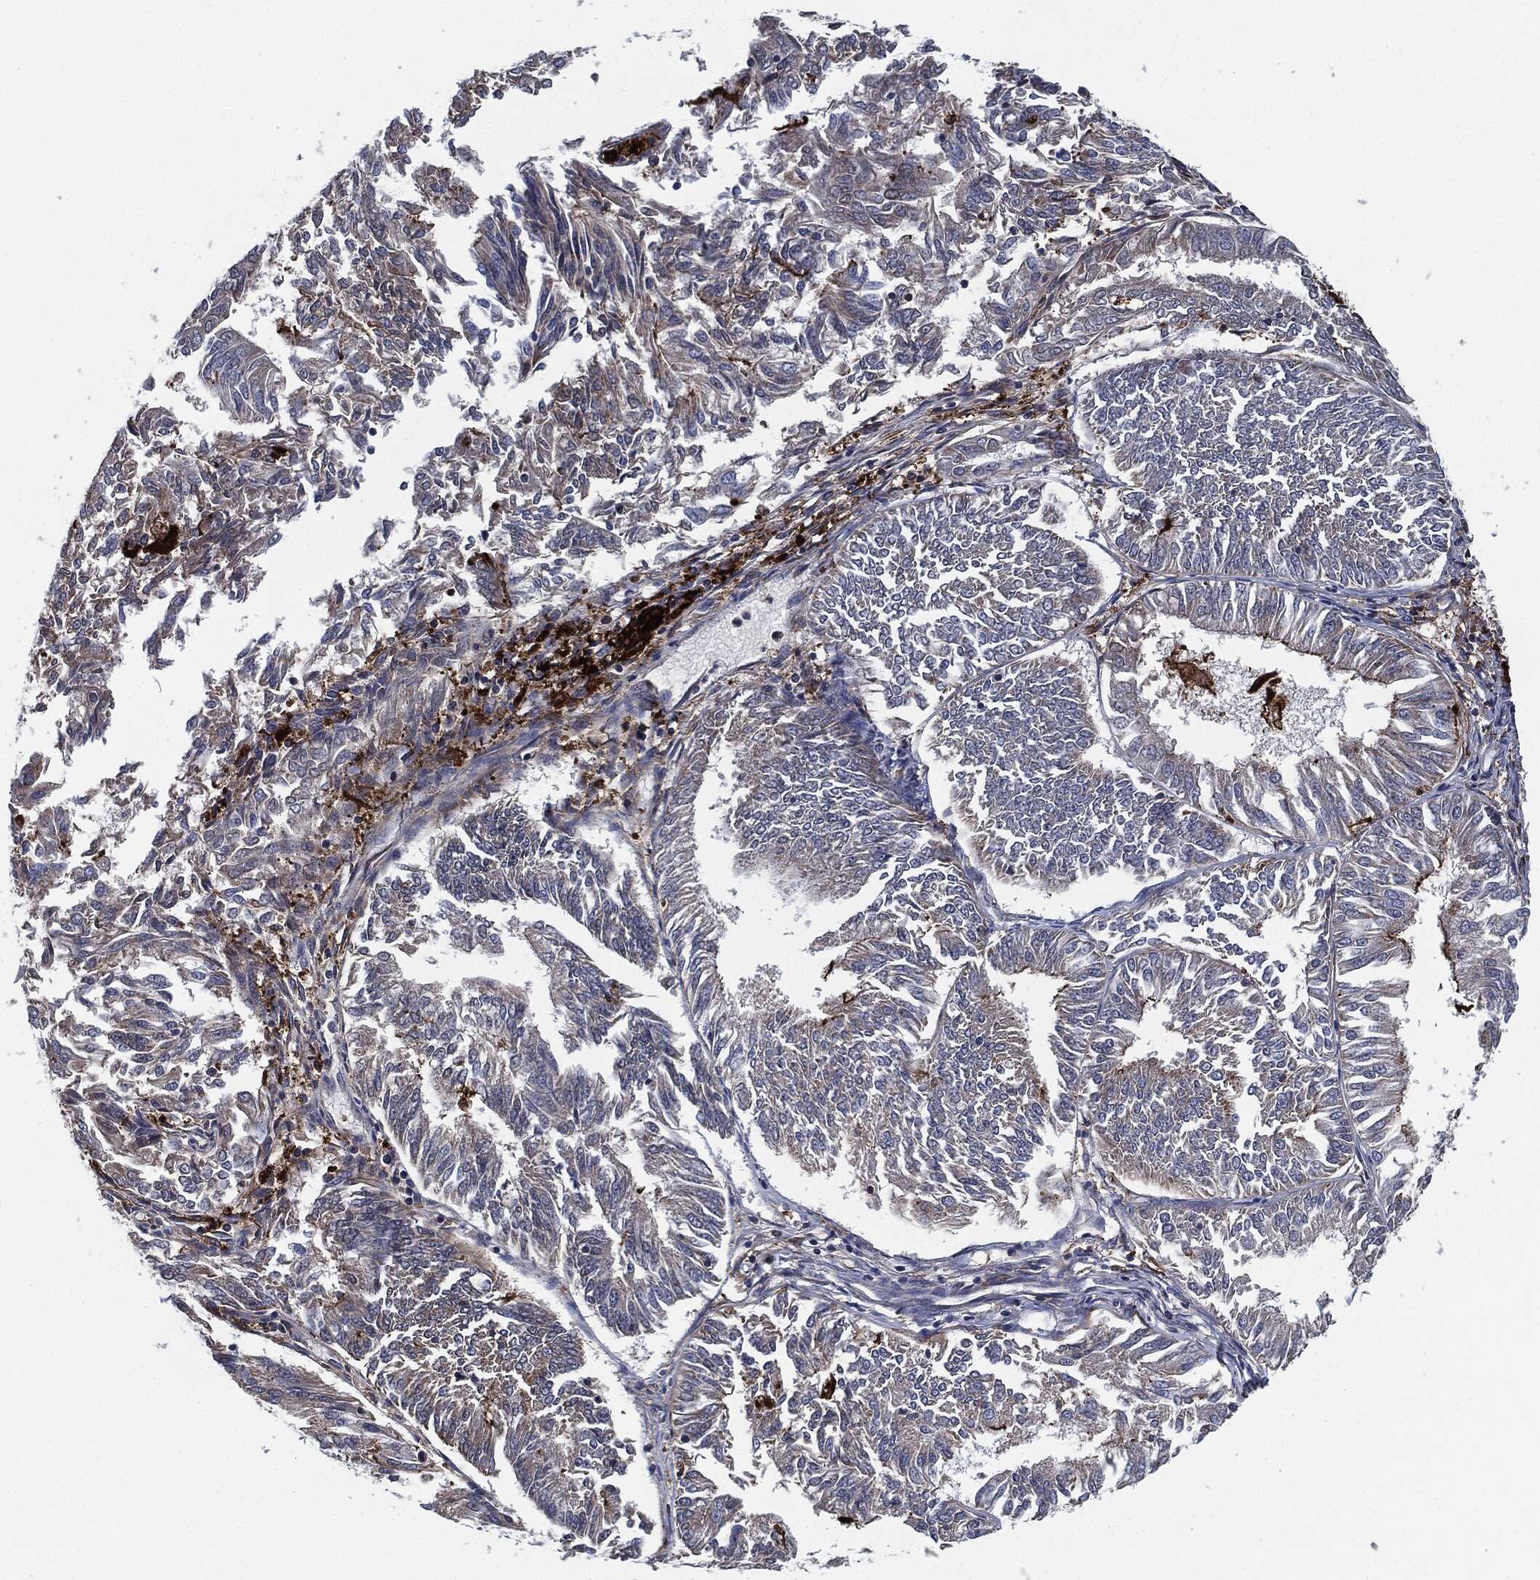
{"staining": {"intensity": "negative", "quantity": "none", "location": "none"}, "tissue": "endometrial cancer", "cell_type": "Tumor cells", "image_type": "cancer", "snomed": [{"axis": "morphology", "description": "Adenocarcinoma, NOS"}, {"axis": "topography", "description": "Endometrium"}], "caption": "An IHC image of endometrial cancer (adenocarcinoma) is shown. There is no staining in tumor cells of endometrial cancer (adenocarcinoma).", "gene": "TMEM11", "patient": {"sex": "female", "age": 58}}